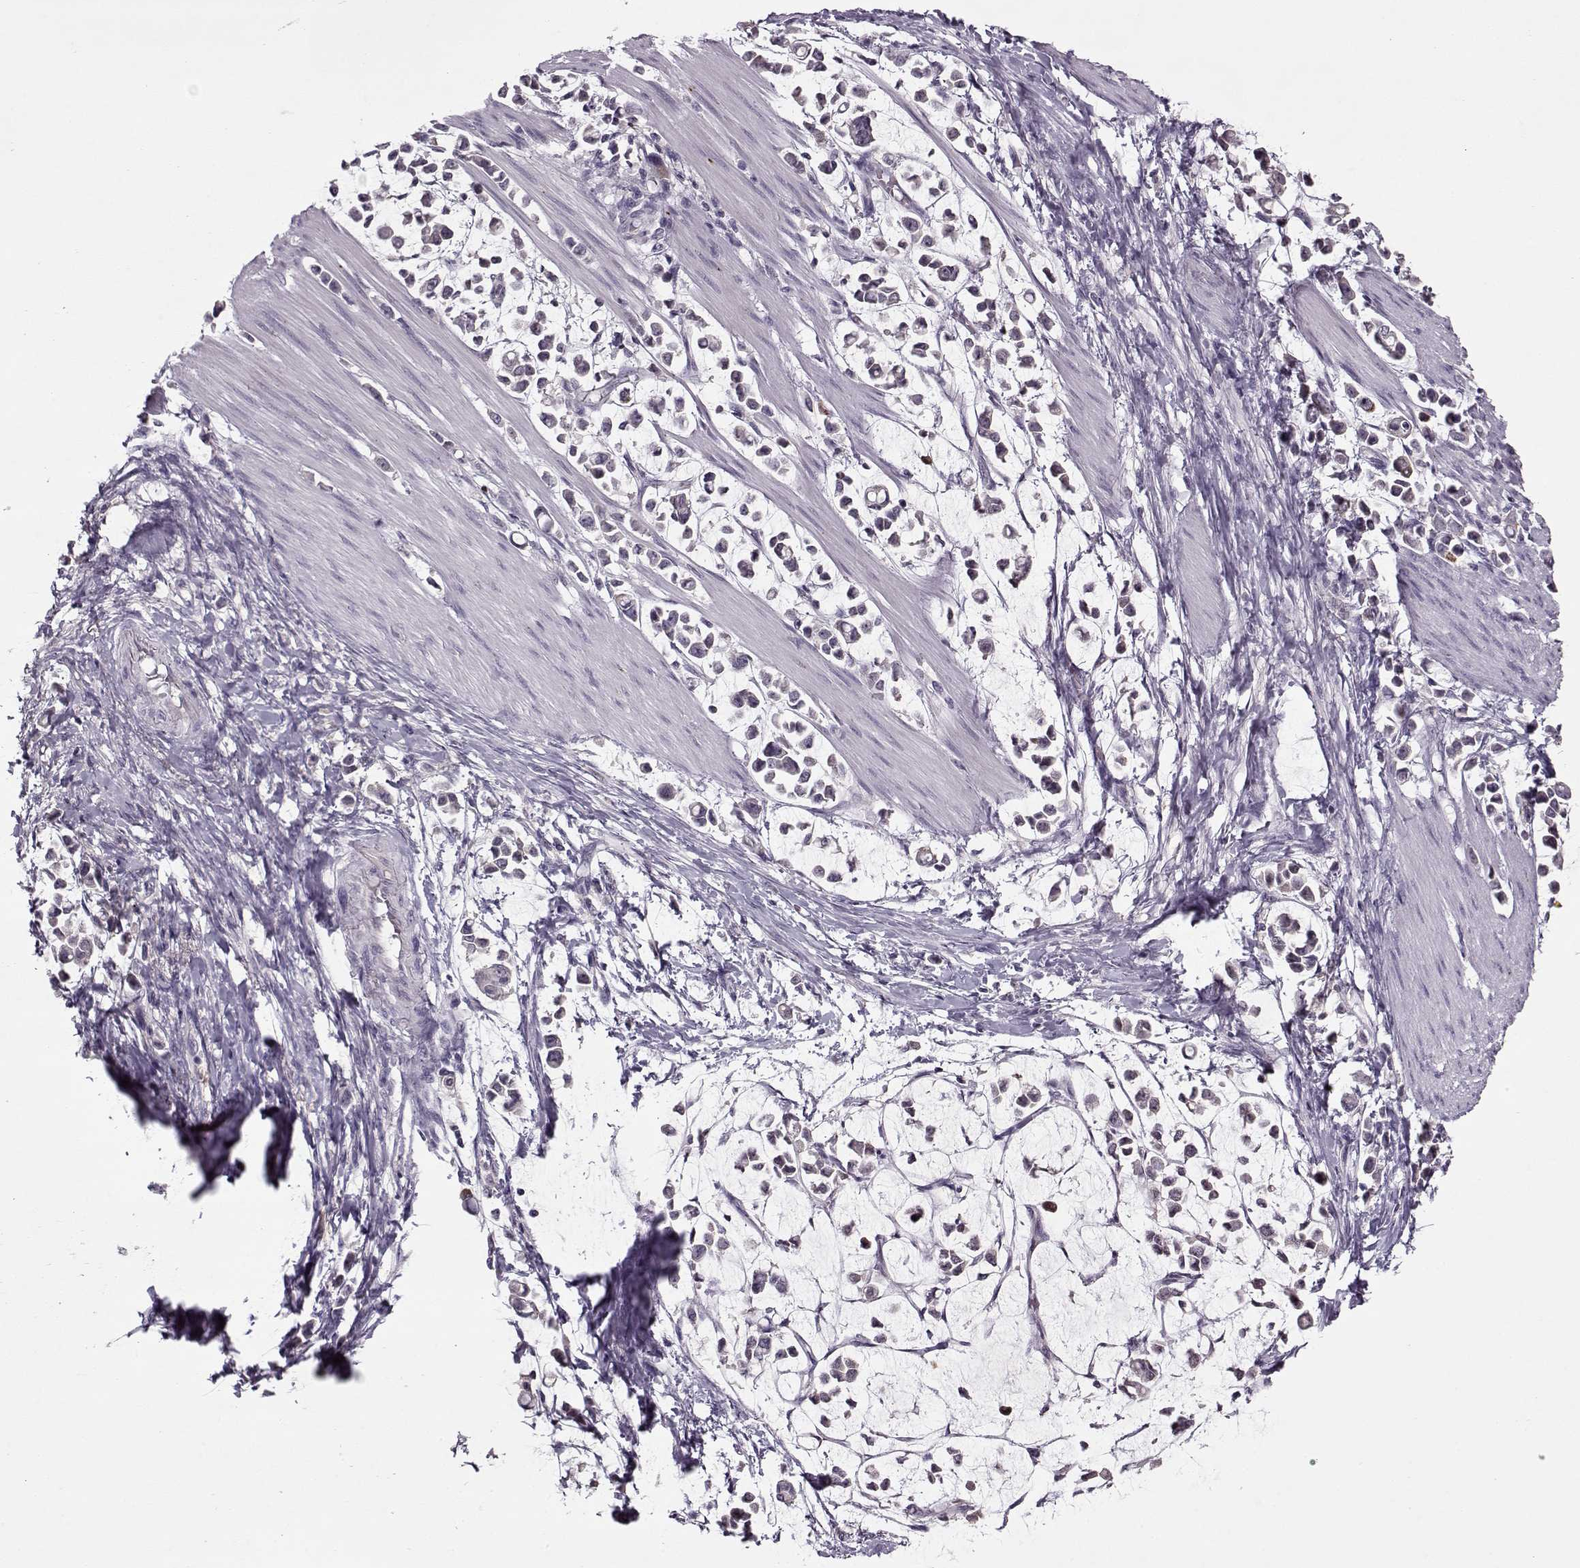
{"staining": {"intensity": "negative", "quantity": "none", "location": "none"}, "tissue": "stomach cancer", "cell_type": "Tumor cells", "image_type": "cancer", "snomed": [{"axis": "morphology", "description": "Adenocarcinoma, NOS"}, {"axis": "topography", "description": "Stomach"}], "caption": "There is no significant positivity in tumor cells of stomach adenocarcinoma.", "gene": "ACOT11", "patient": {"sex": "male", "age": 82}}